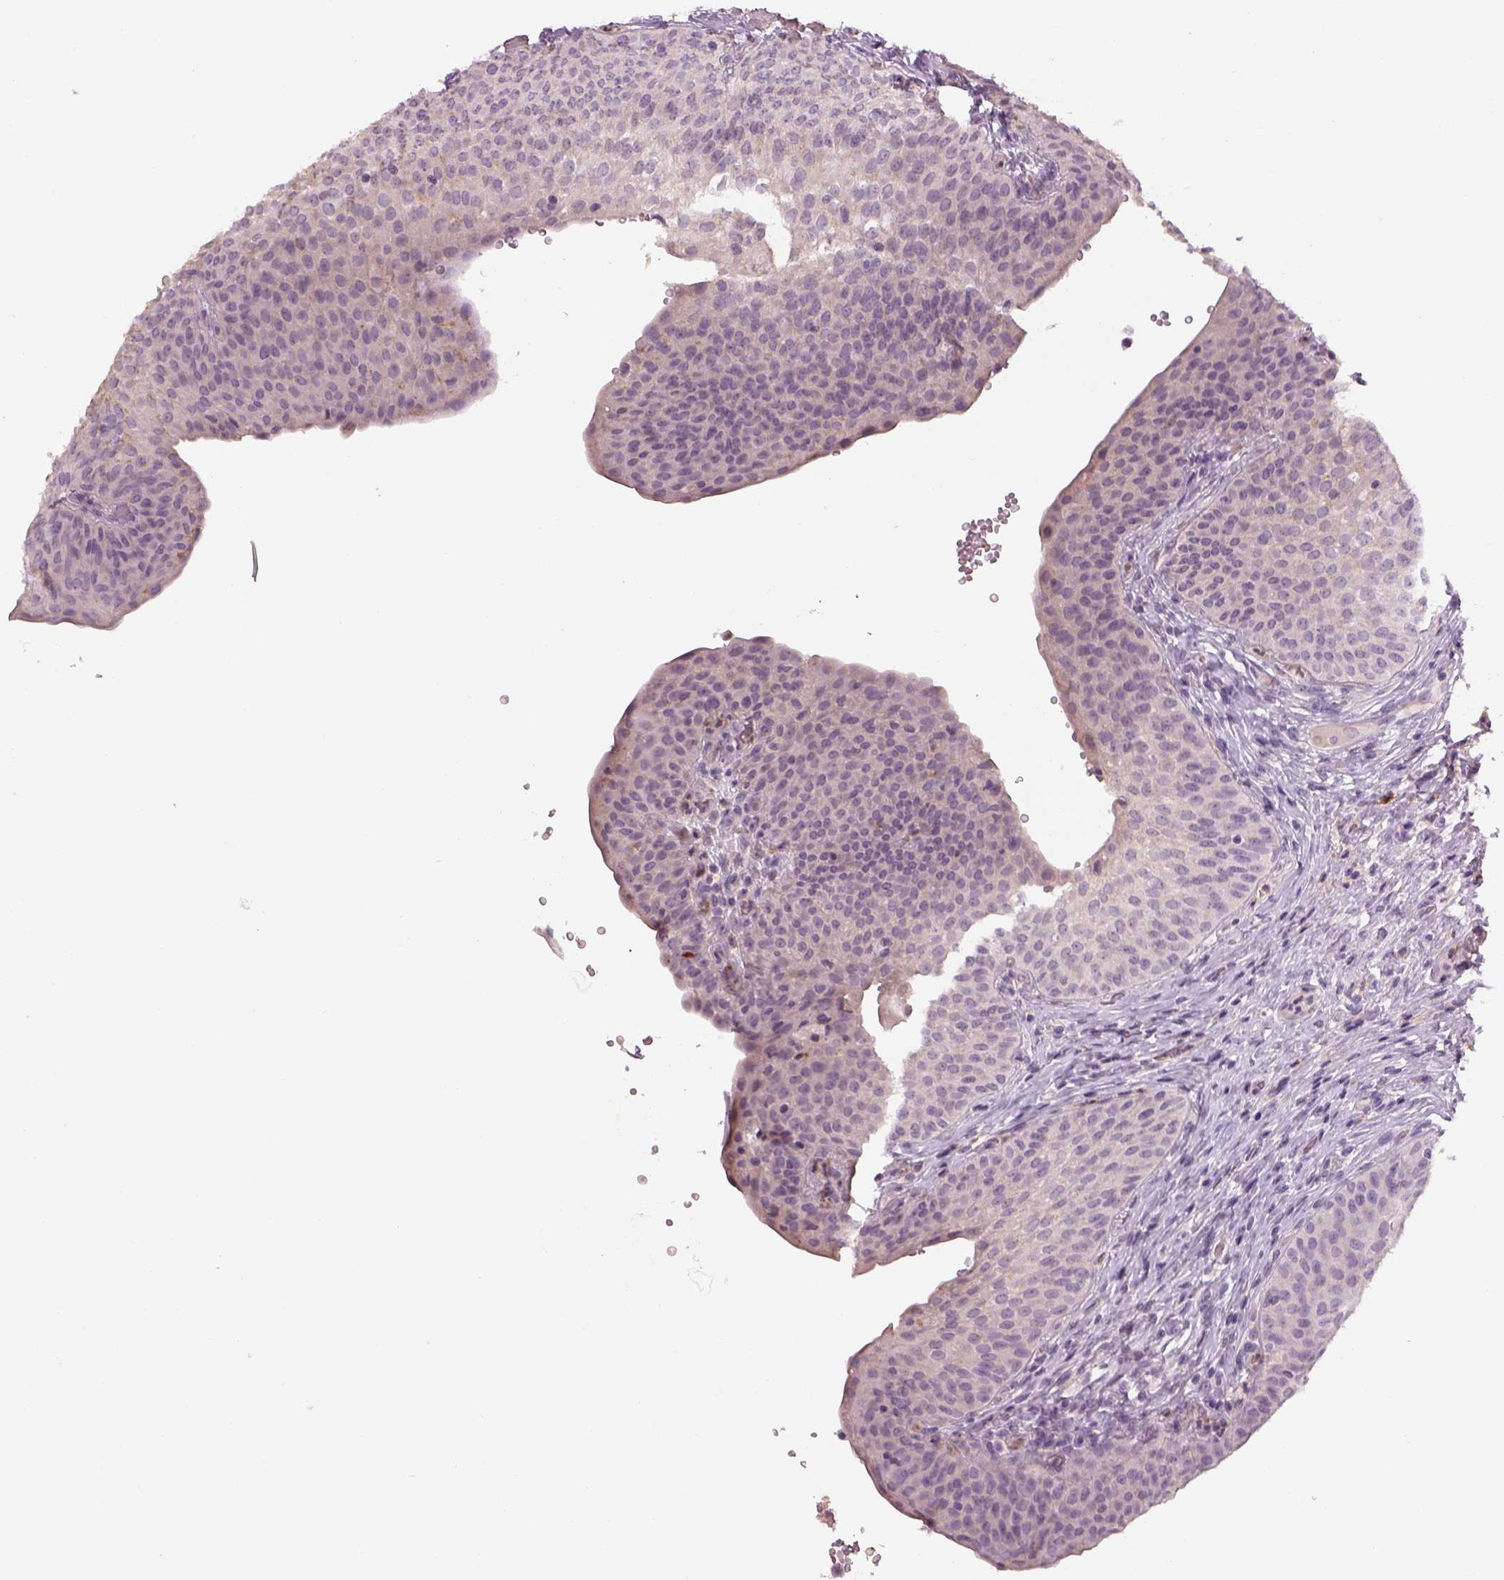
{"staining": {"intensity": "weak", "quantity": "<25%", "location": "cytoplasmic/membranous"}, "tissue": "urinary bladder", "cell_type": "Urothelial cells", "image_type": "normal", "snomed": [{"axis": "morphology", "description": "Normal tissue, NOS"}, {"axis": "topography", "description": "Urinary bladder"}], "caption": "High power microscopy photomicrograph of an immunohistochemistry (IHC) histopathology image of unremarkable urinary bladder, revealing no significant staining in urothelial cells.", "gene": "GDNF", "patient": {"sex": "male", "age": 66}}